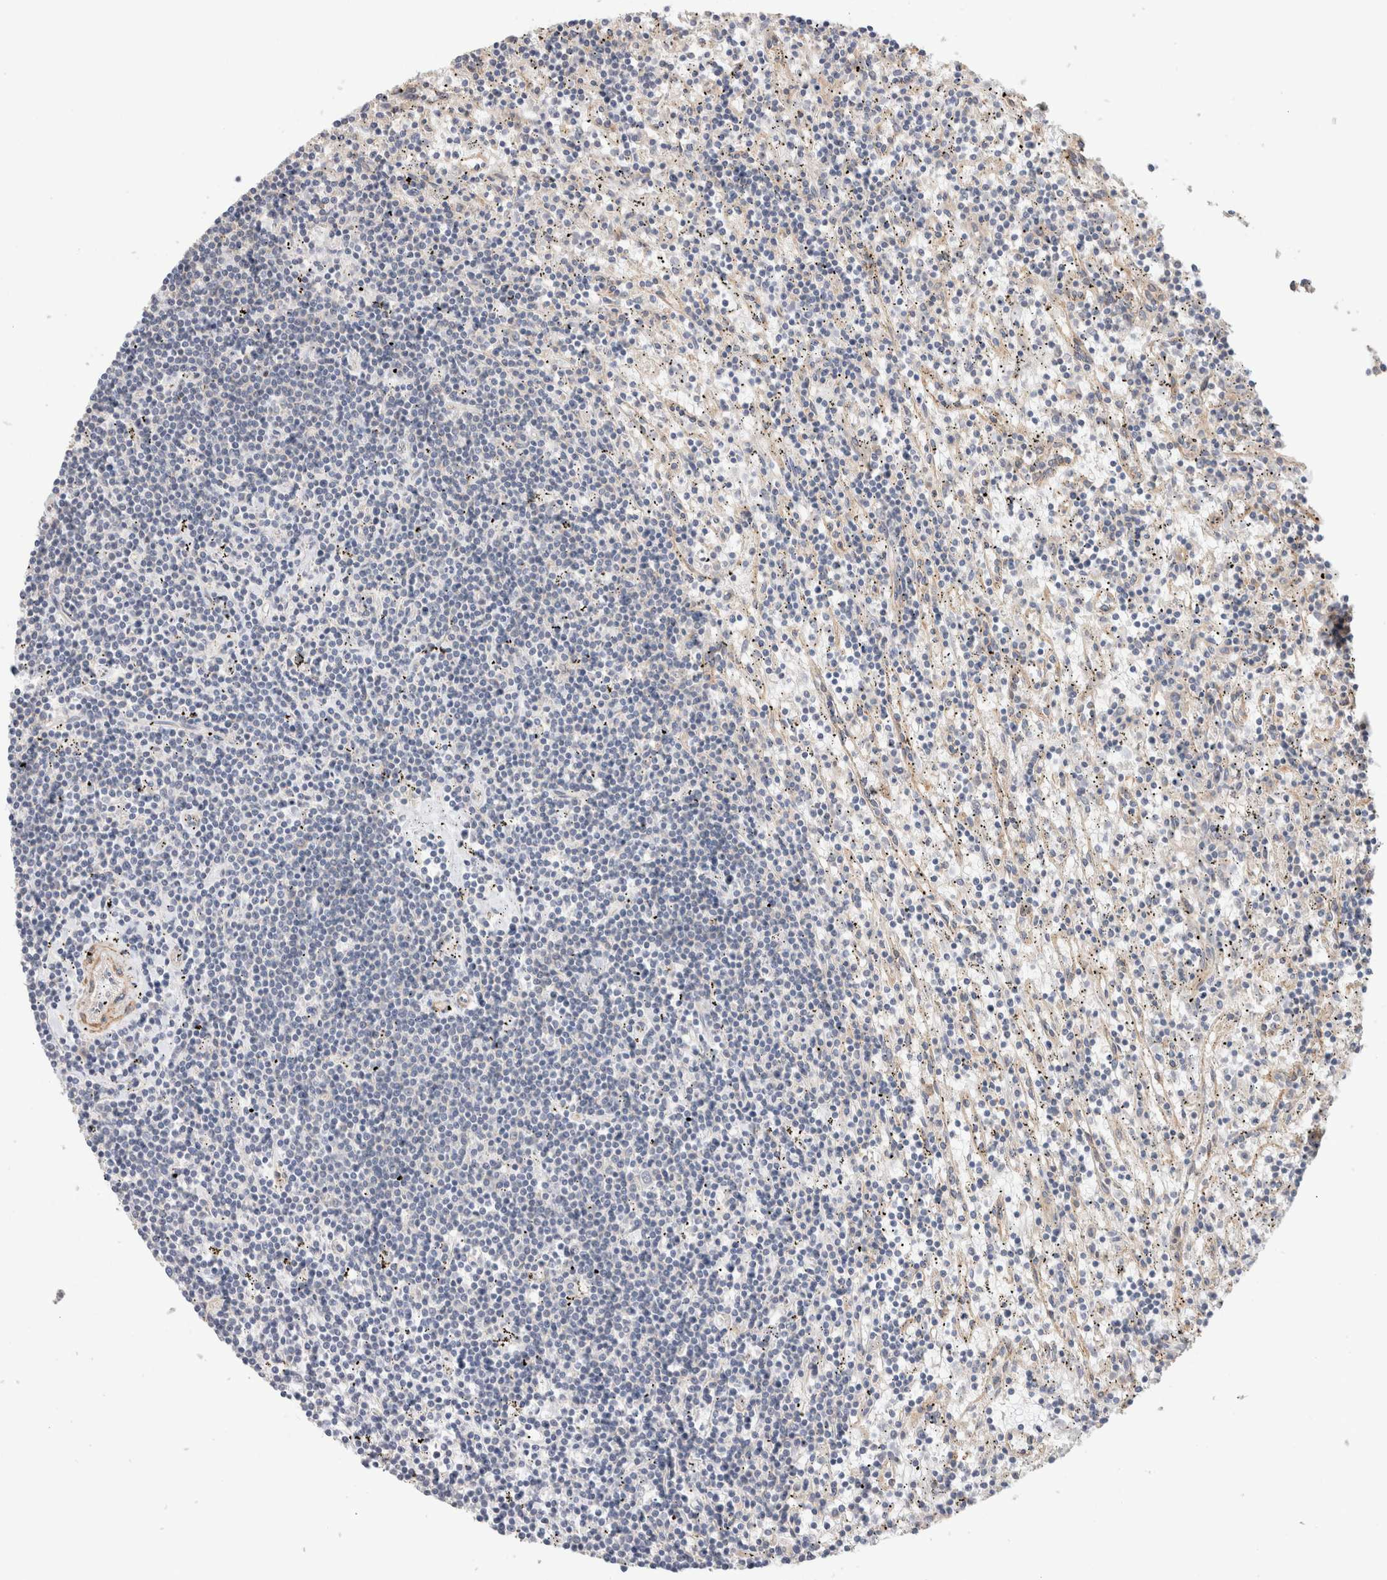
{"staining": {"intensity": "negative", "quantity": "none", "location": "none"}, "tissue": "lymphoma", "cell_type": "Tumor cells", "image_type": "cancer", "snomed": [{"axis": "morphology", "description": "Malignant lymphoma, non-Hodgkin's type, Low grade"}, {"axis": "topography", "description": "Spleen"}], "caption": "IHC photomicrograph of neoplastic tissue: lymphoma stained with DAB (3,3'-diaminobenzidine) exhibits no significant protein positivity in tumor cells.", "gene": "ID3", "patient": {"sex": "male", "age": 76}}